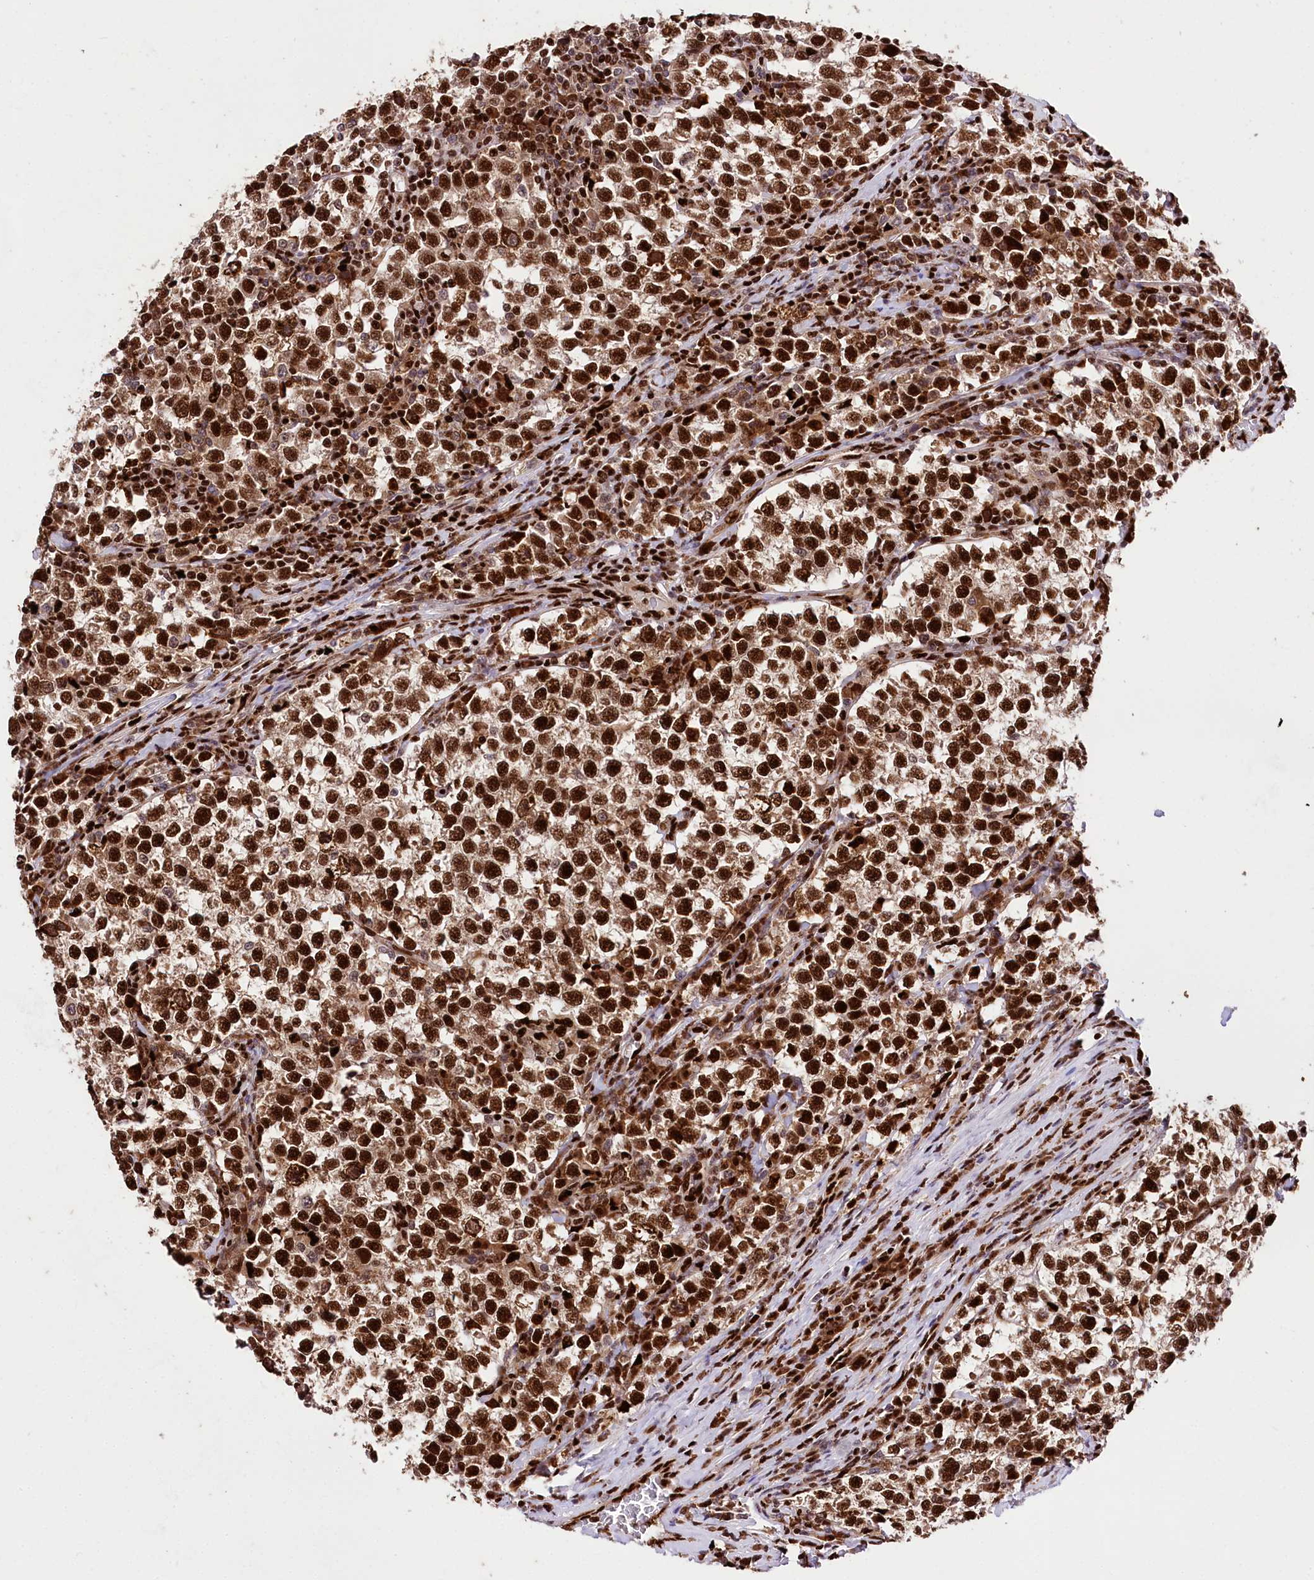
{"staining": {"intensity": "strong", "quantity": ">75%", "location": "nuclear"}, "tissue": "testis cancer", "cell_type": "Tumor cells", "image_type": "cancer", "snomed": [{"axis": "morphology", "description": "Normal tissue, NOS"}, {"axis": "morphology", "description": "Seminoma, NOS"}, {"axis": "topography", "description": "Testis"}], "caption": "A photomicrograph of testis cancer (seminoma) stained for a protein demonstrates strong nuclear brown staining in tumor cells.", "gene": "FIGN", "patient": {"sex": "male", "age": 43}}